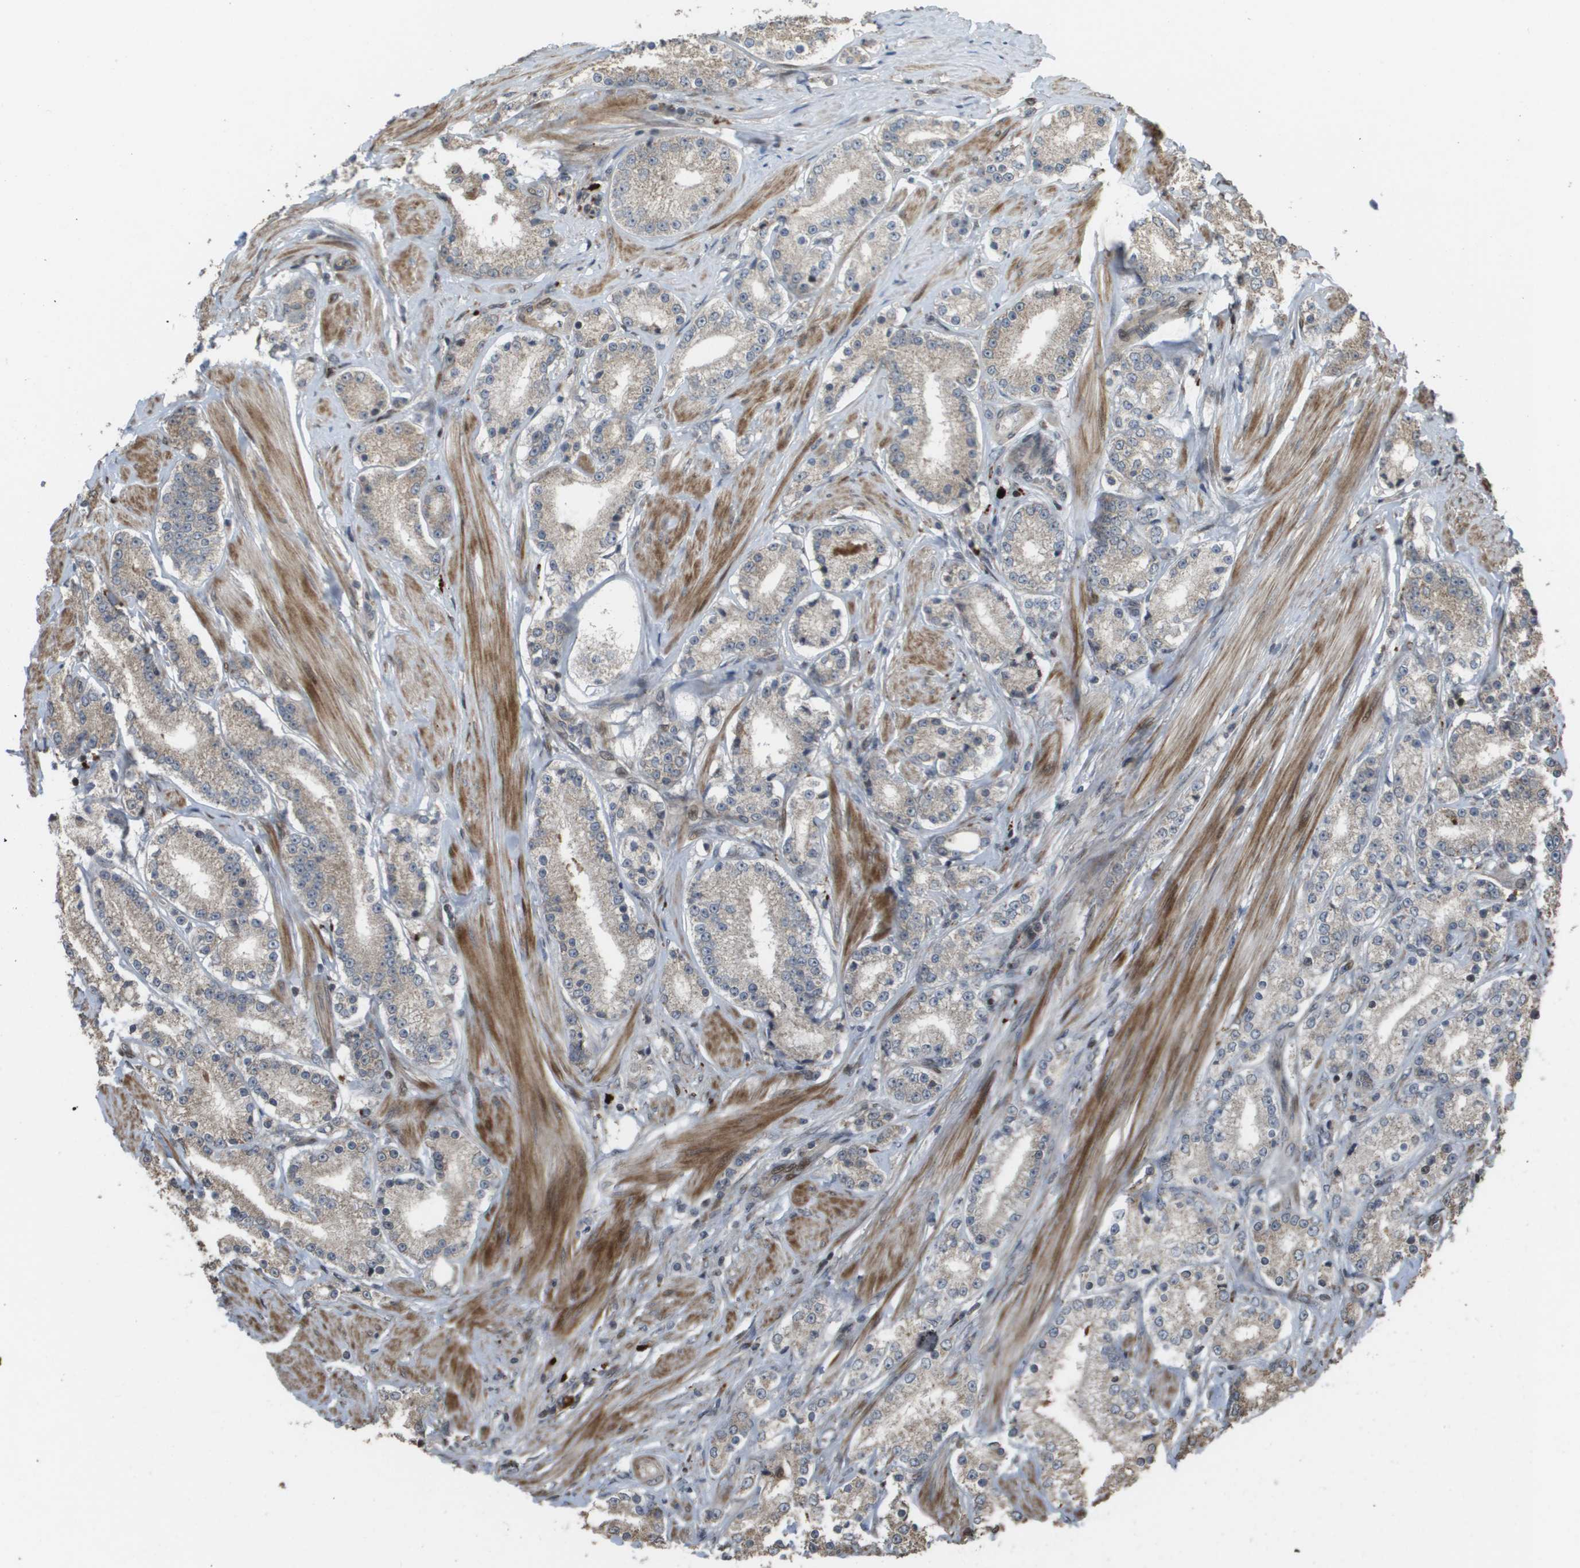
{"staining": {"intensity": "negative", "quantity": "none", "location": "none"}, "tissue": "prostate cancer", "cell_type": "Tumor cells", "image_type": "cancer", "snomed": [{"axis": "morphology", "description": "Adenocarcinoma, Low grade"}, {"axis": "topography", "description": "Prostate"}], "caption": "DAB immunohistochemical staining of prostate low-grade adenocarcinoma shows no significant positivity in tumor cells.", "gene": "AXIN2", "patient": {"sex": "male", "age": 63}}